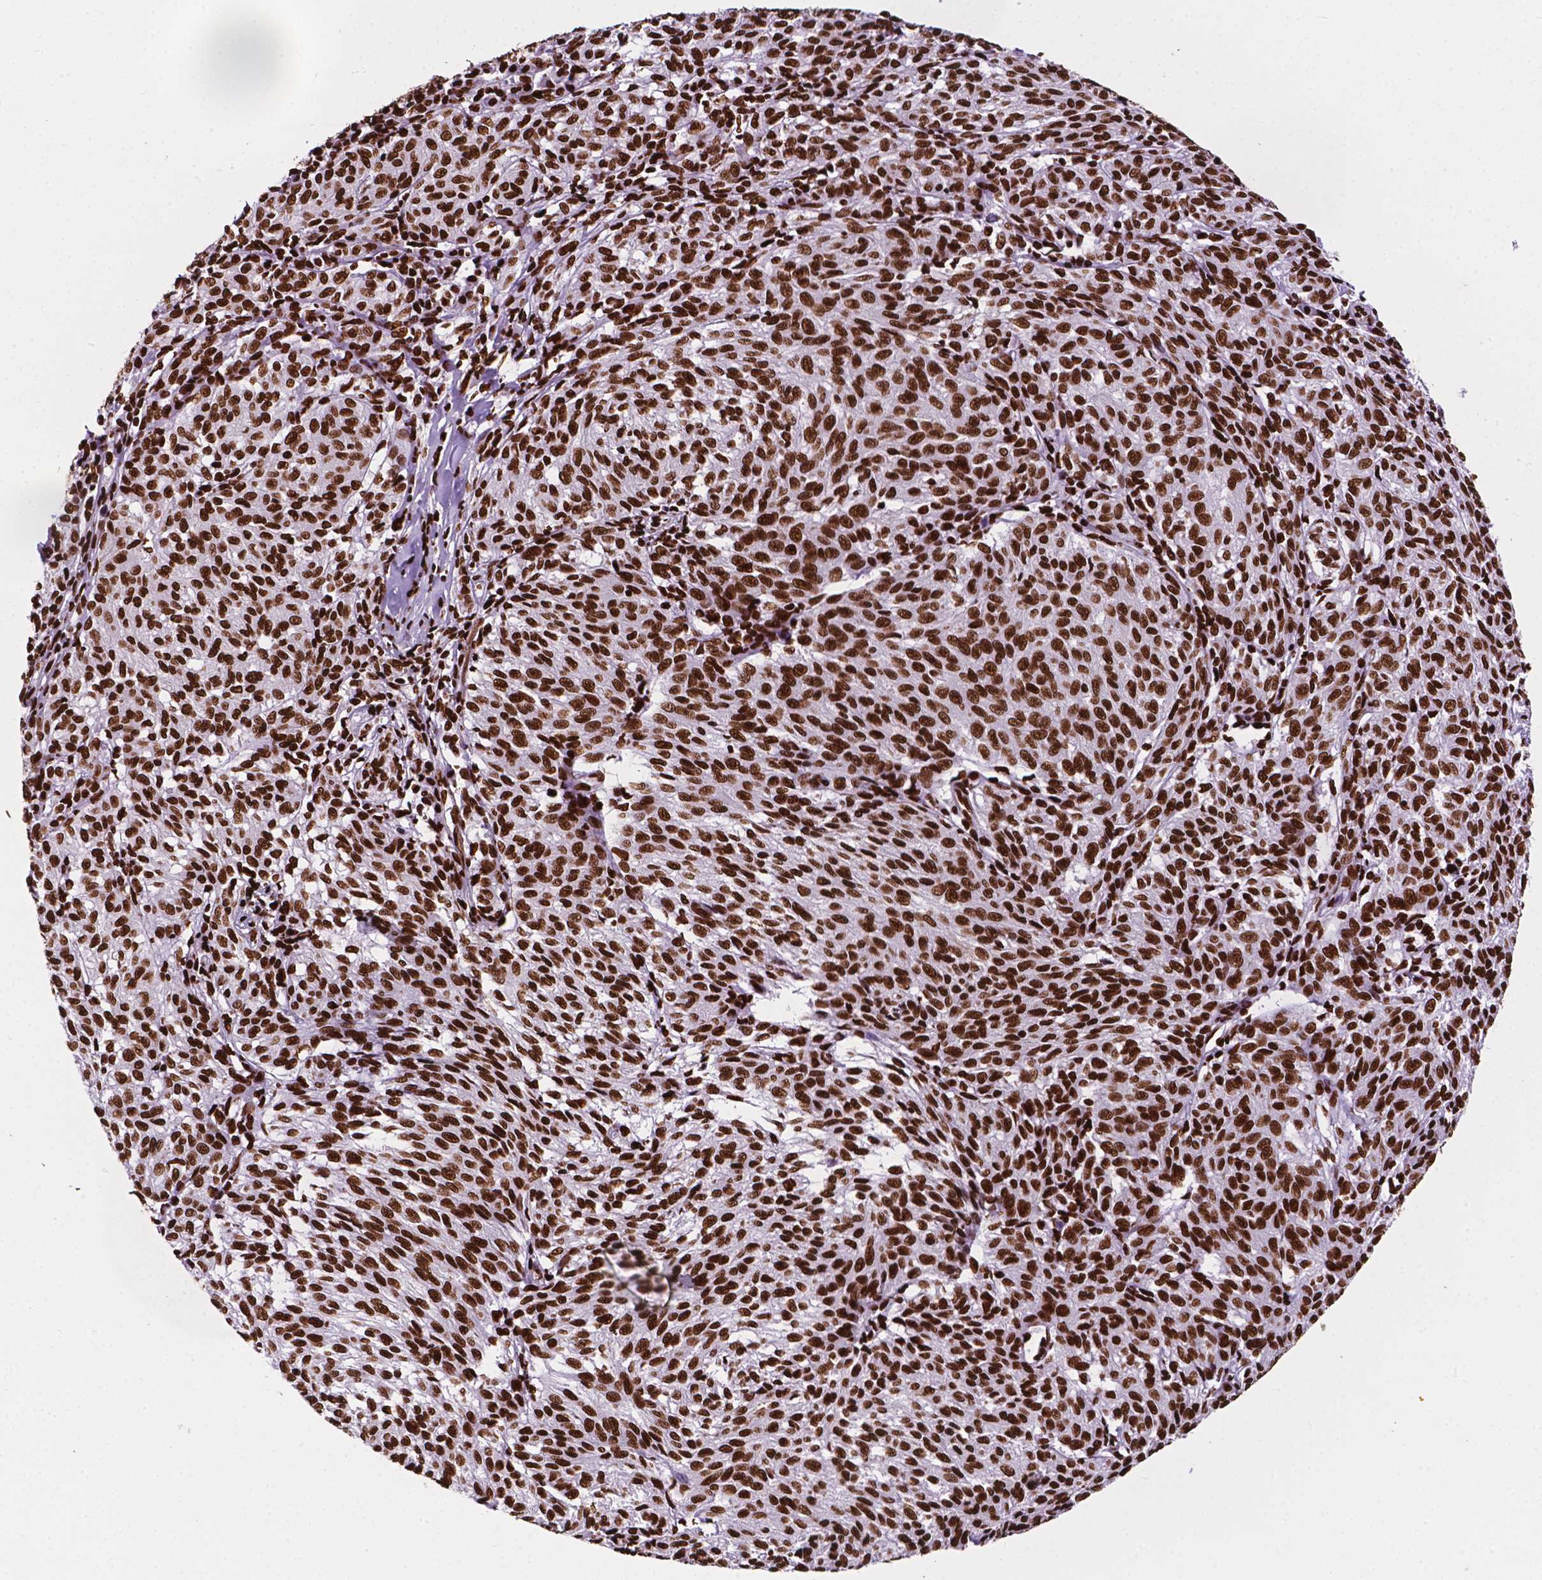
{"staining": {"intensity": "strong", "quantity": ">75%", "location": "nuclear"}, "tissue": "melanoma", "cell_type": "Tumor cells", "image_type": "cancer", "snomed": [{"axis": "morphology", "description": "Malignant melanoma, NOS"}, {"axis": "topography", "description": "Skin"}], "caption": "Approximately >75% of tumor cells in human melanoma reveal strong nuclear protein positivity as visualized by brown immunohistochemical staining.", "gene": "SMIM5", "patient": {"sex": "female", "age": 72}}